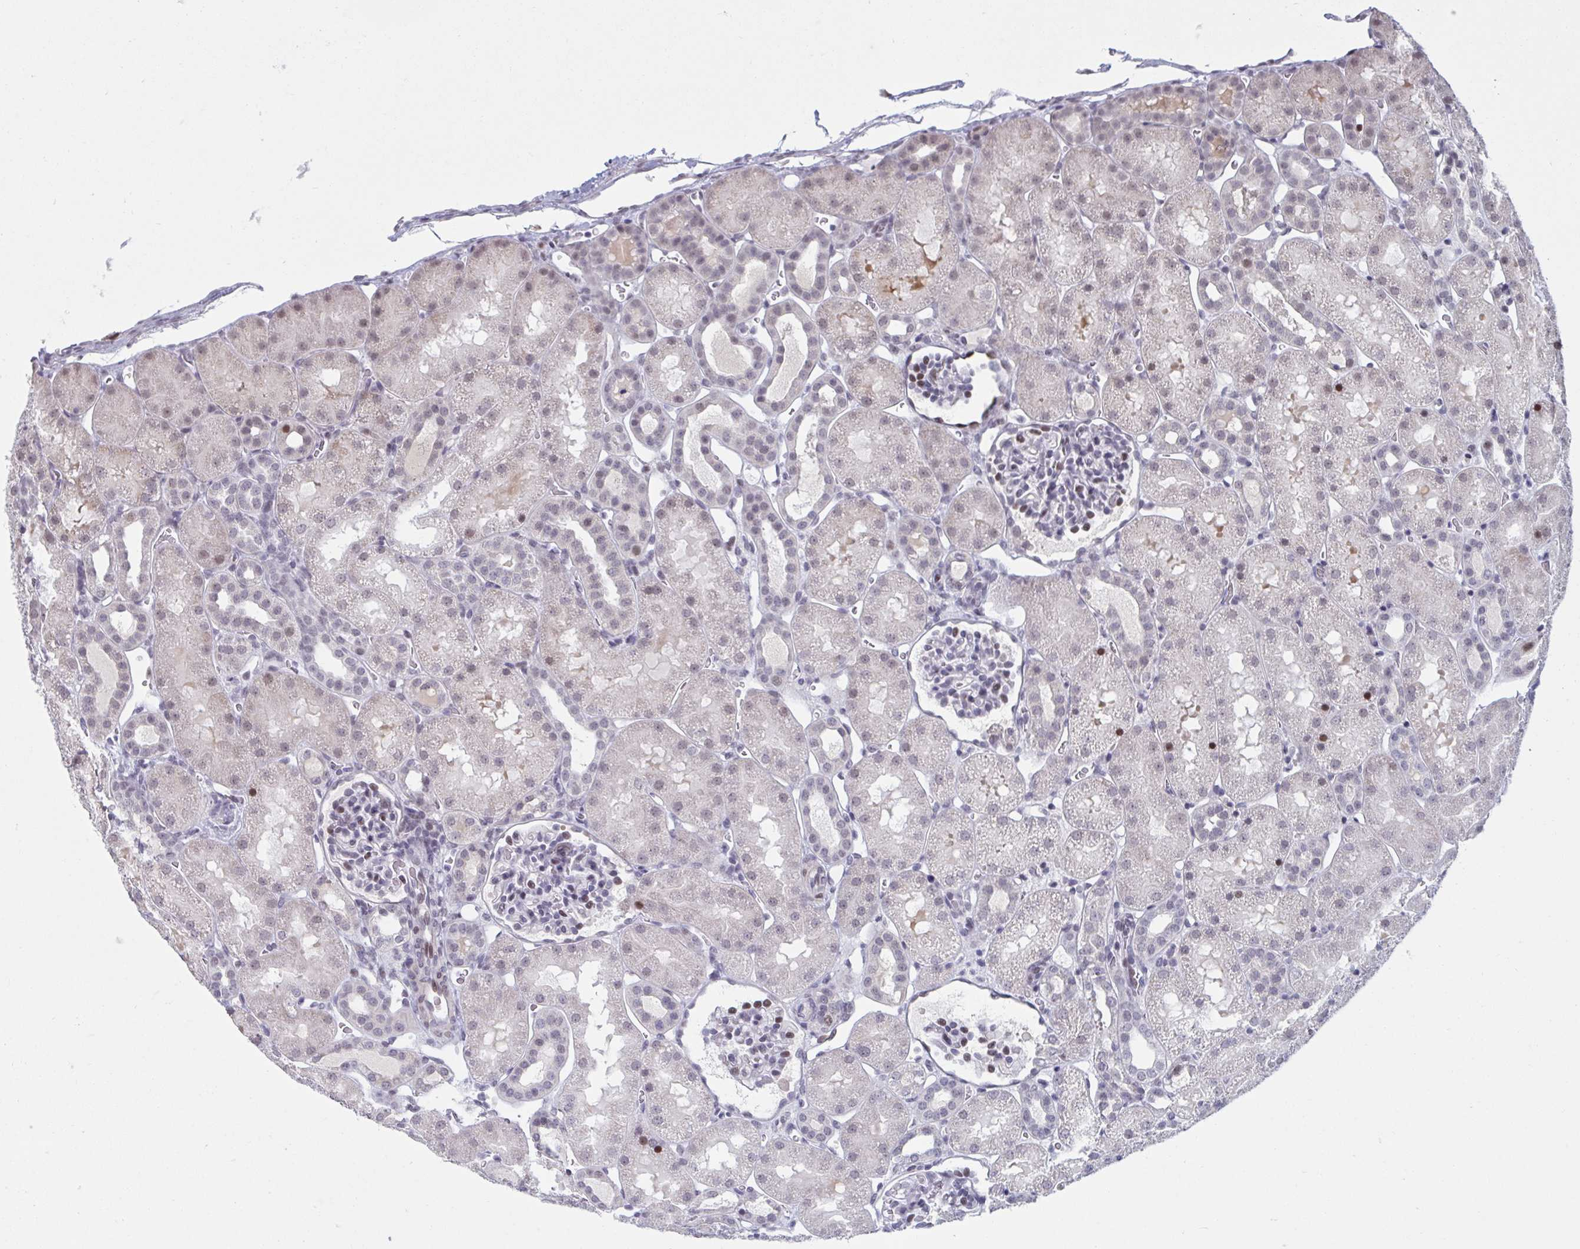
{"staining": {"intensity": "moderate", "quantity": "<25%", "location": "nuclear"}, "tissue": "kidney", "cell_type": "Cells in glomeruli", "image_type": "normal", "snomed": [{"axis": "morphology", "description": "Normal tissue, NOS"}, {"axis": "topography", "description": "Kidney"}], "caption": "Immunohistochemical staining of benign kidney displays <25% levels of moderate nuclear protein expression in about <25% of cells in glomeruli.", "gene": "HSD17B6", "patient": {"sex": "male", "age": 2}}